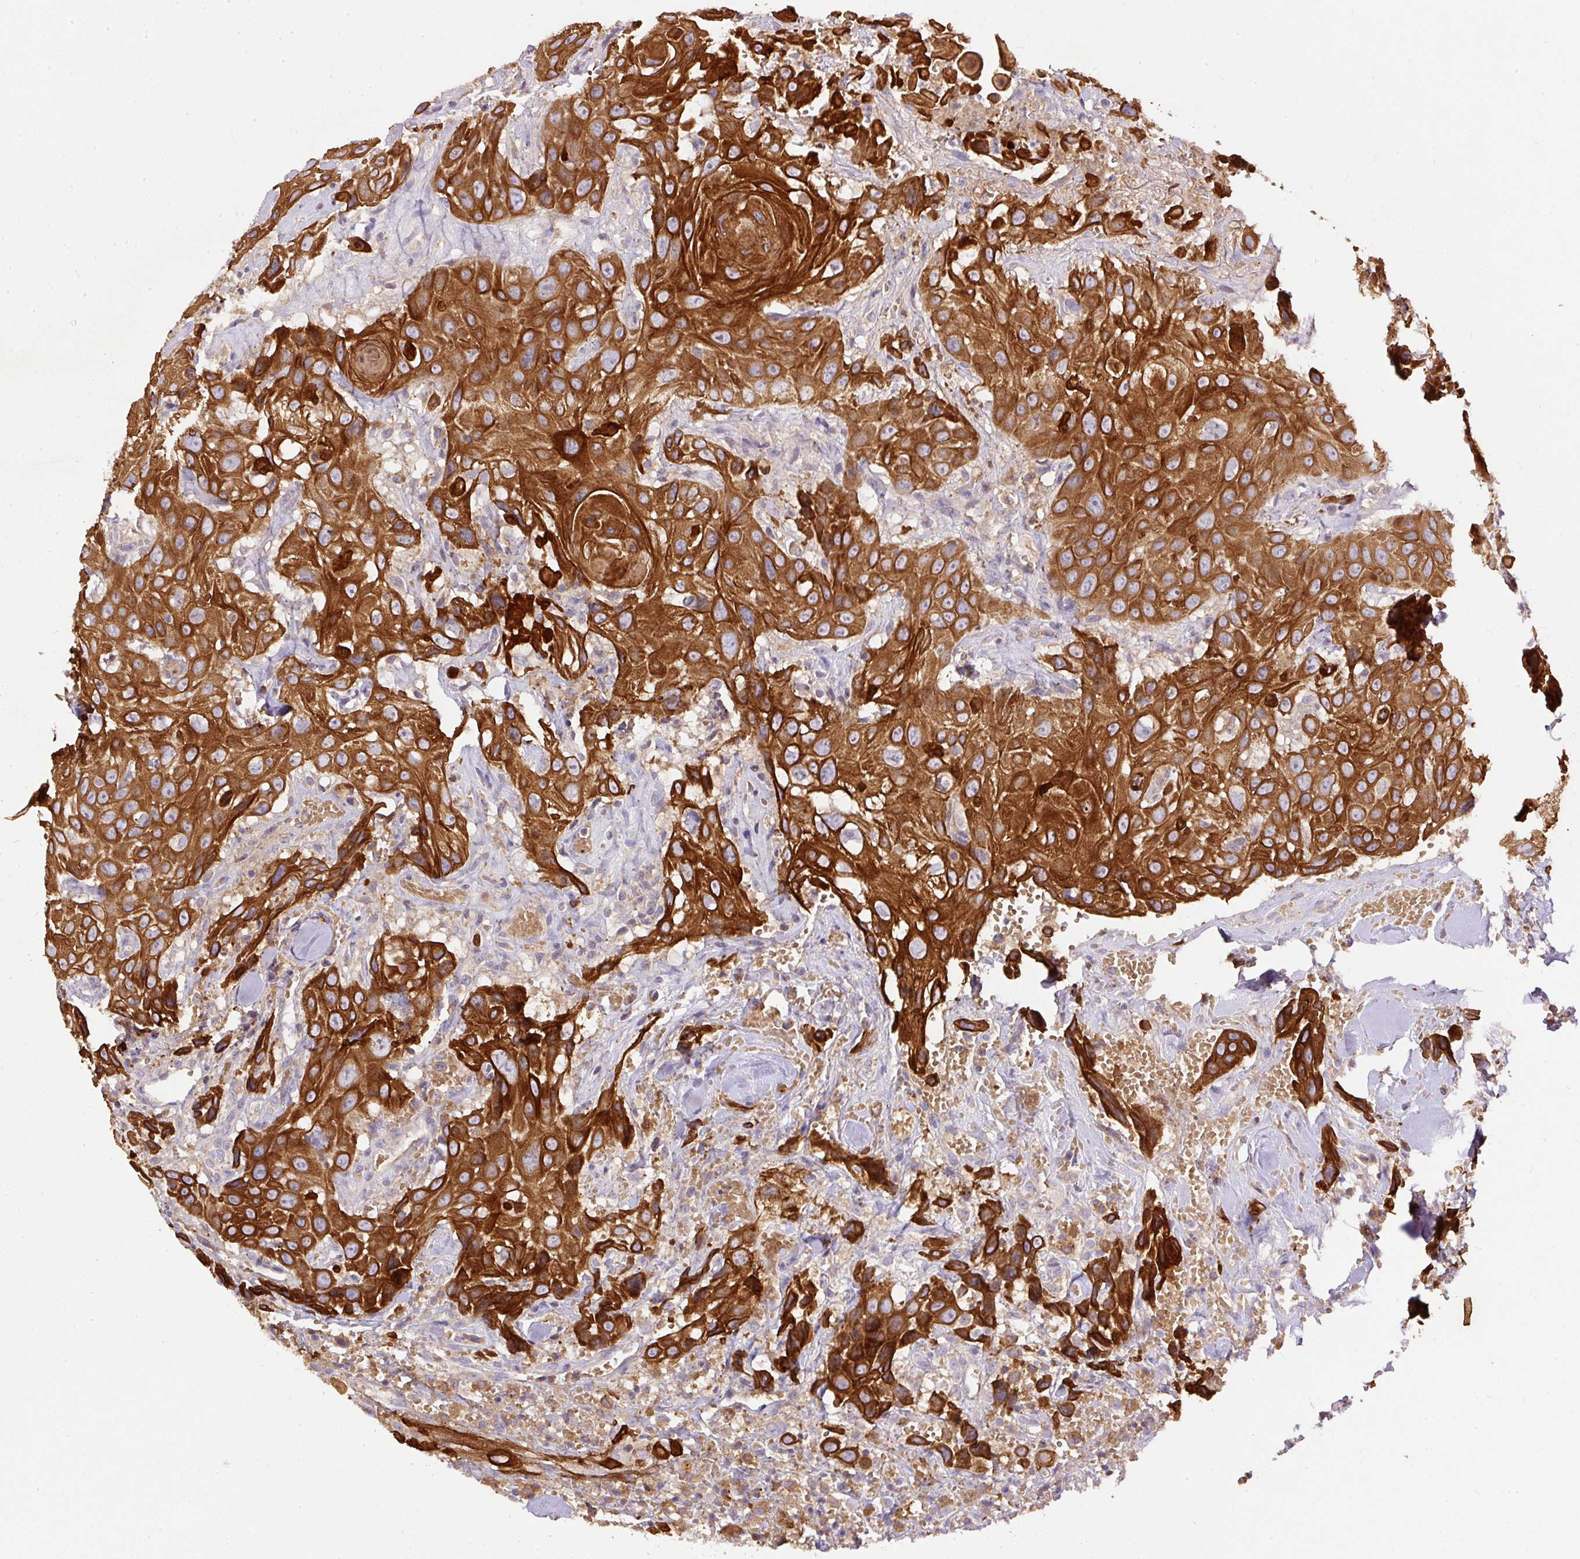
{"staining": {"intensity": "strong", "quantity": ">75%", "location": "cytoplasmic/membranous"}, "tissue": "head and neck cancer", "cell_type": "Tumor cells", "image_type": "cancer", "snomed": [{"axis": "morphology", "description": "Squamous cell carcinoma, NOS"}, {"axis": "topography", "description": "Head-Neck"}], "caption": "A histopathology image of human head and neck squamous cell carcinoma stained for a protein reveals strong cytoplasmic/membranous brown staining in tumor cells.", "gene": "DAPK1", "patient": {"sex": "male", "age": 81}}